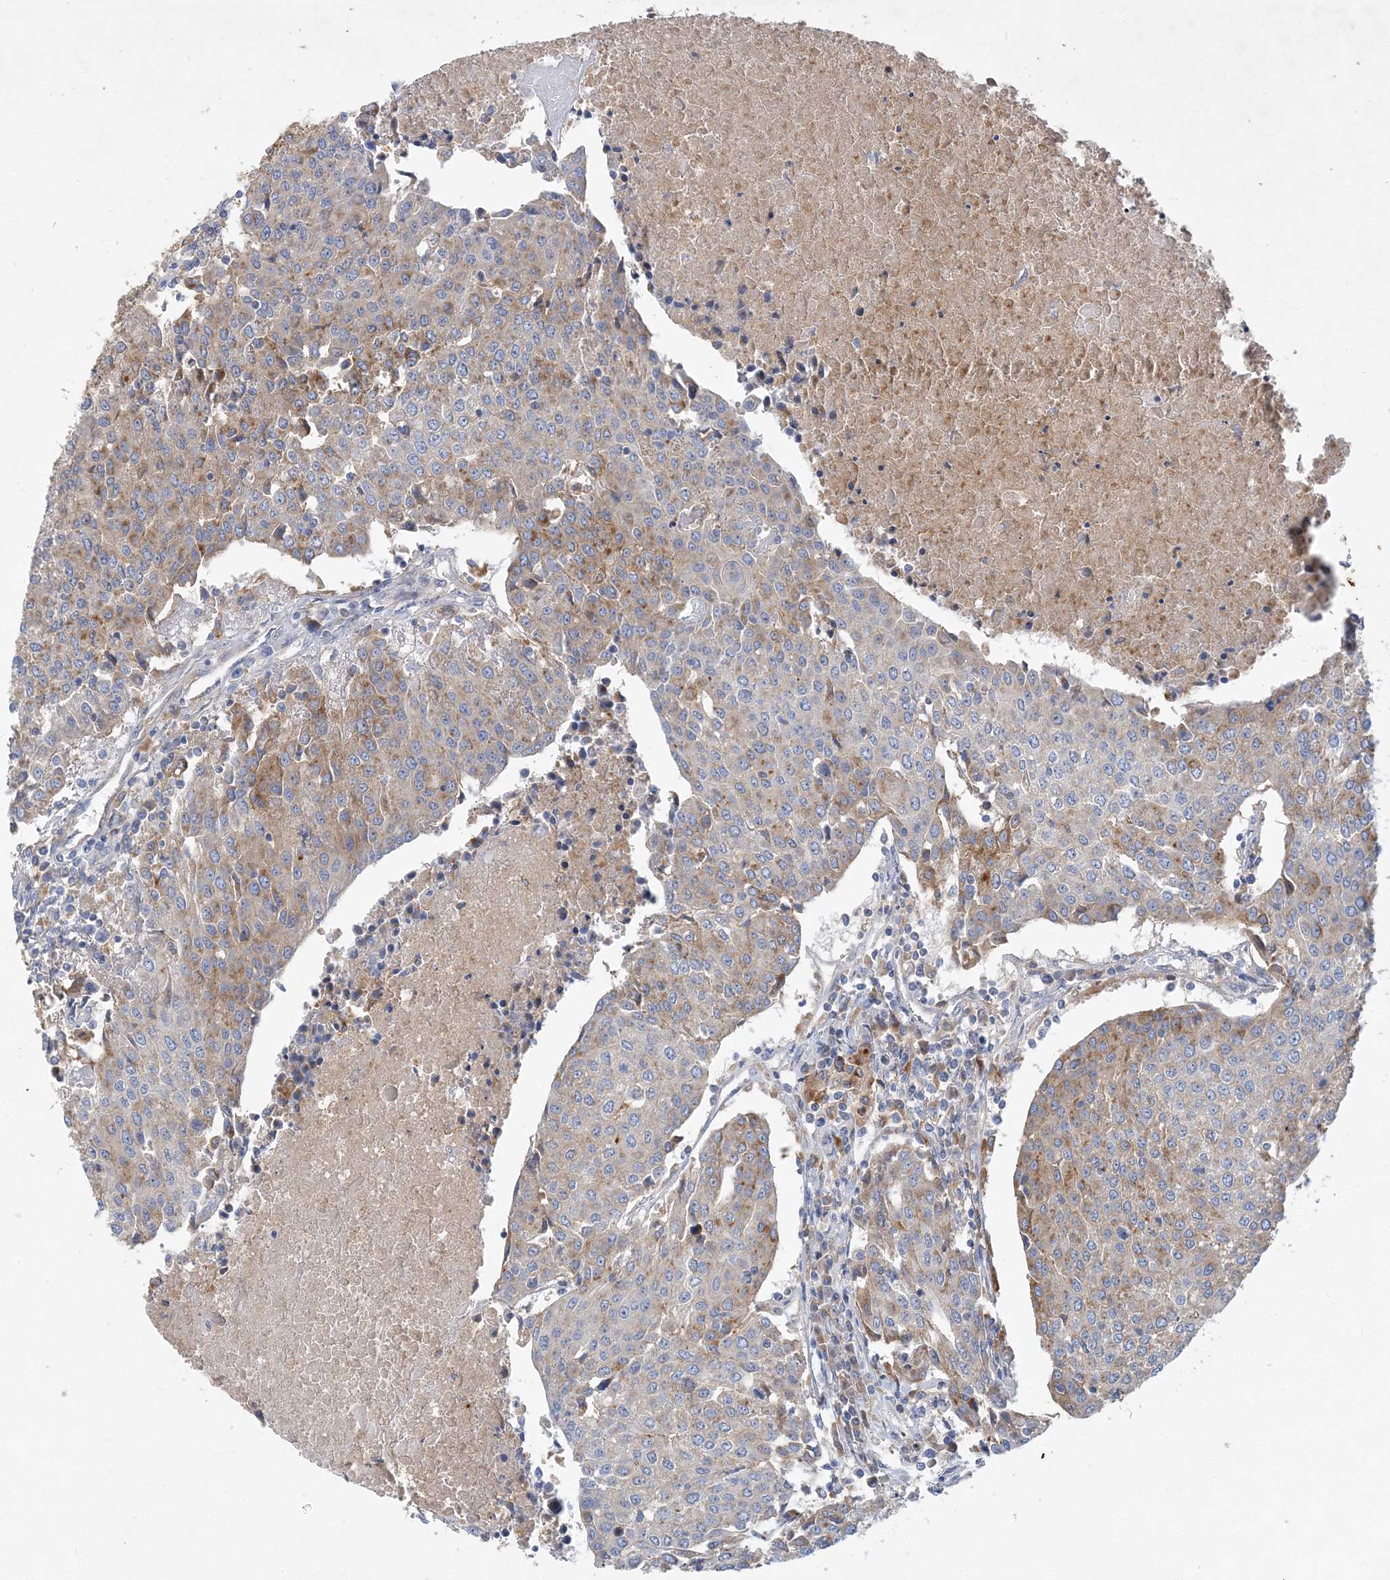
{"staining": {"intensity": "moderate", "quantity": "25%-75%", "location": "cytoplasmic/membranous"}, "tissue": "urothelial cancer", "cell_type": "Tumor cells", "image_type": "cancer", "snomed": [{"axis": "morphology", "description": "Urothelial carcinoma, High grade"}, {"axis": "topography", "description": "Urinary bladder"}], "caption": "Immunohistochemistry (IHC) histopathology image of neoplastic tissue: urothelial cancer stained using immunohistochemistry shows medium levels of moderate protein expression localized specifically in the cytoplasmic/membranous of tumor cells, appearing as a cytoplasmic/membranous brown color.", "gene": "GRINA", "patient": {"sex": "female", "age": 85}}